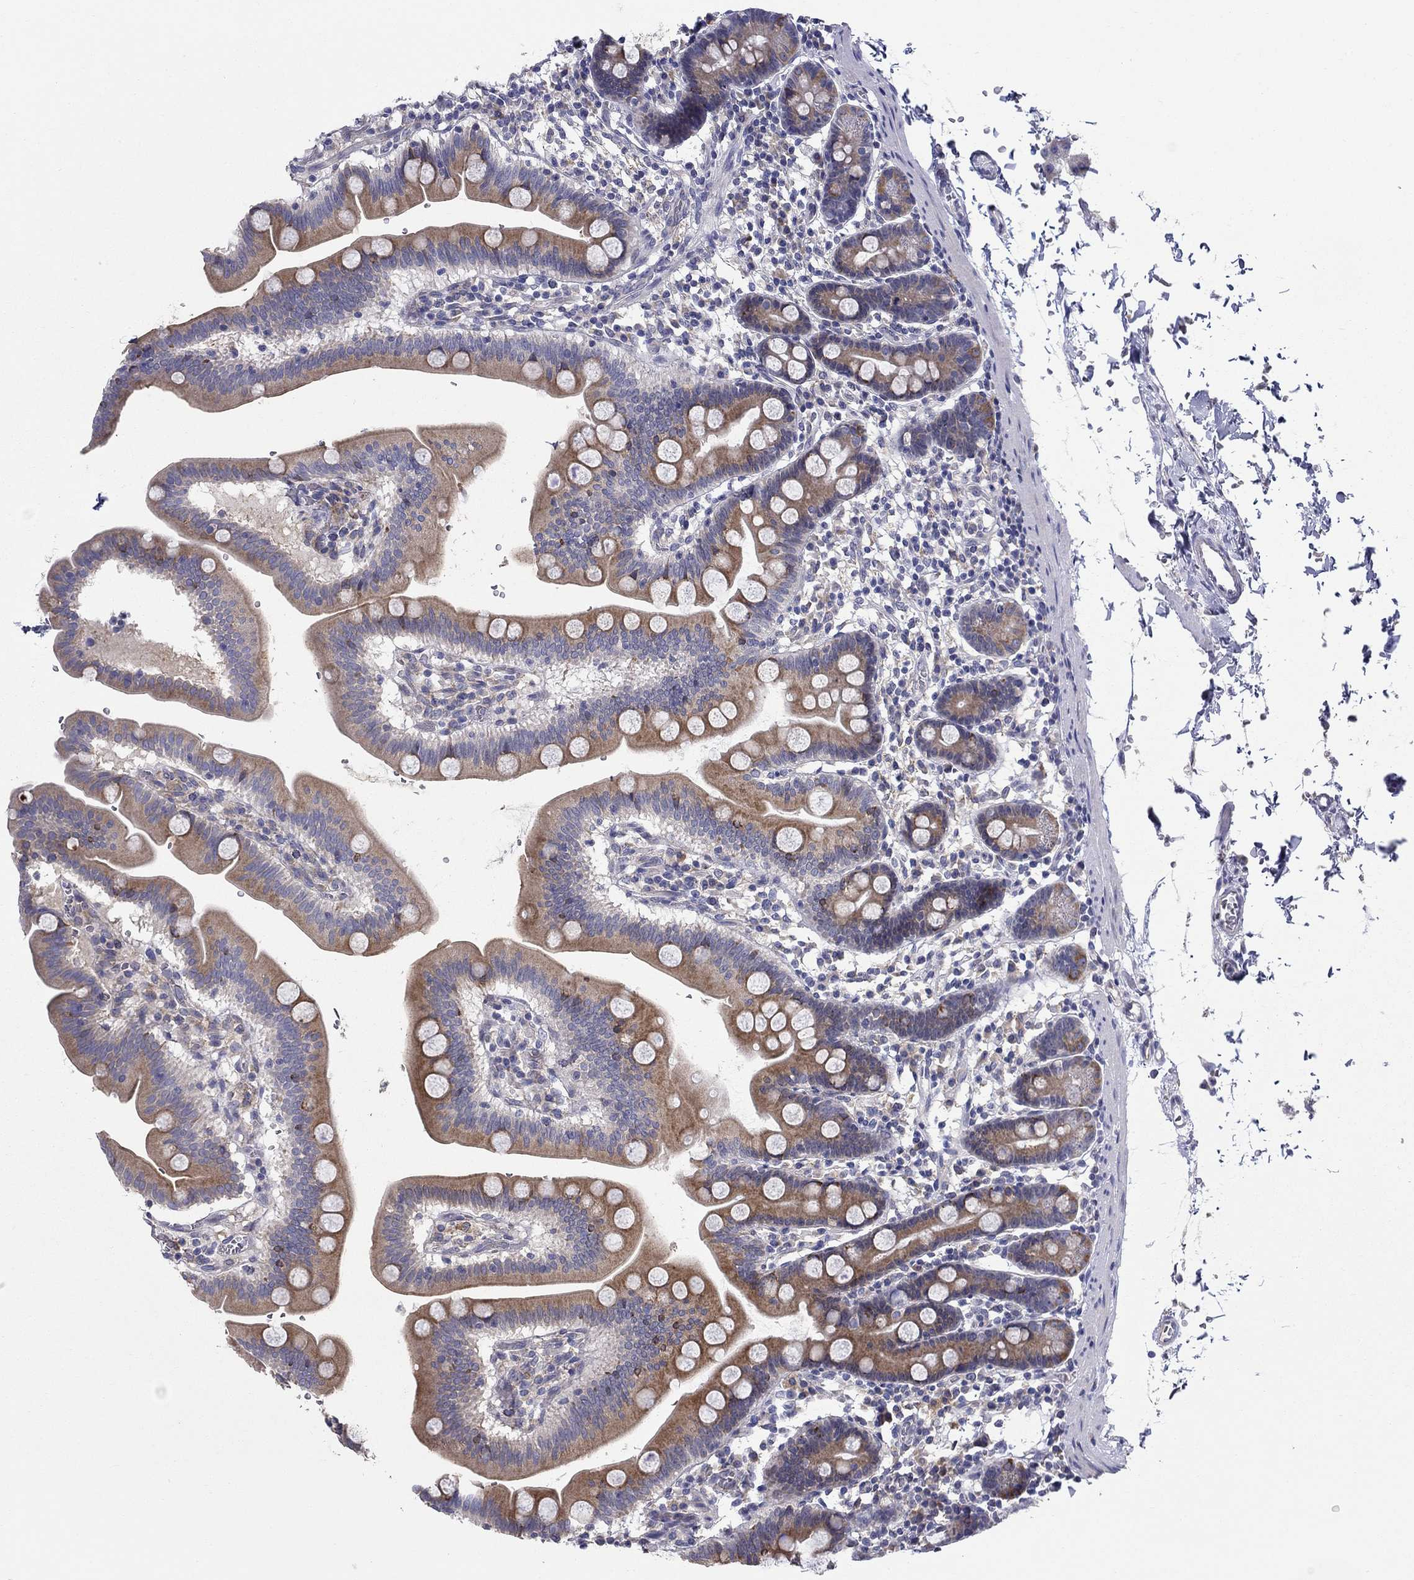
{"staining": {"intensity": "moderate", "quantity": "25%-75%", "location": "cytoplasmic/membranous"}, "tissue": "duodenum", "cell_type": "Glandular cells", "image_type": "normal", "snomed": [{"axis": "morphology", "description": "Normal tissue, NOS"}, {"axis": "topography", "description": "Duodenum"}], "caption": "Human duodenum stained with a protein marker shows moderate staining in glandular cells.", "gene": "QRFPR", "patient": {"sex": "male", "age": 59}}